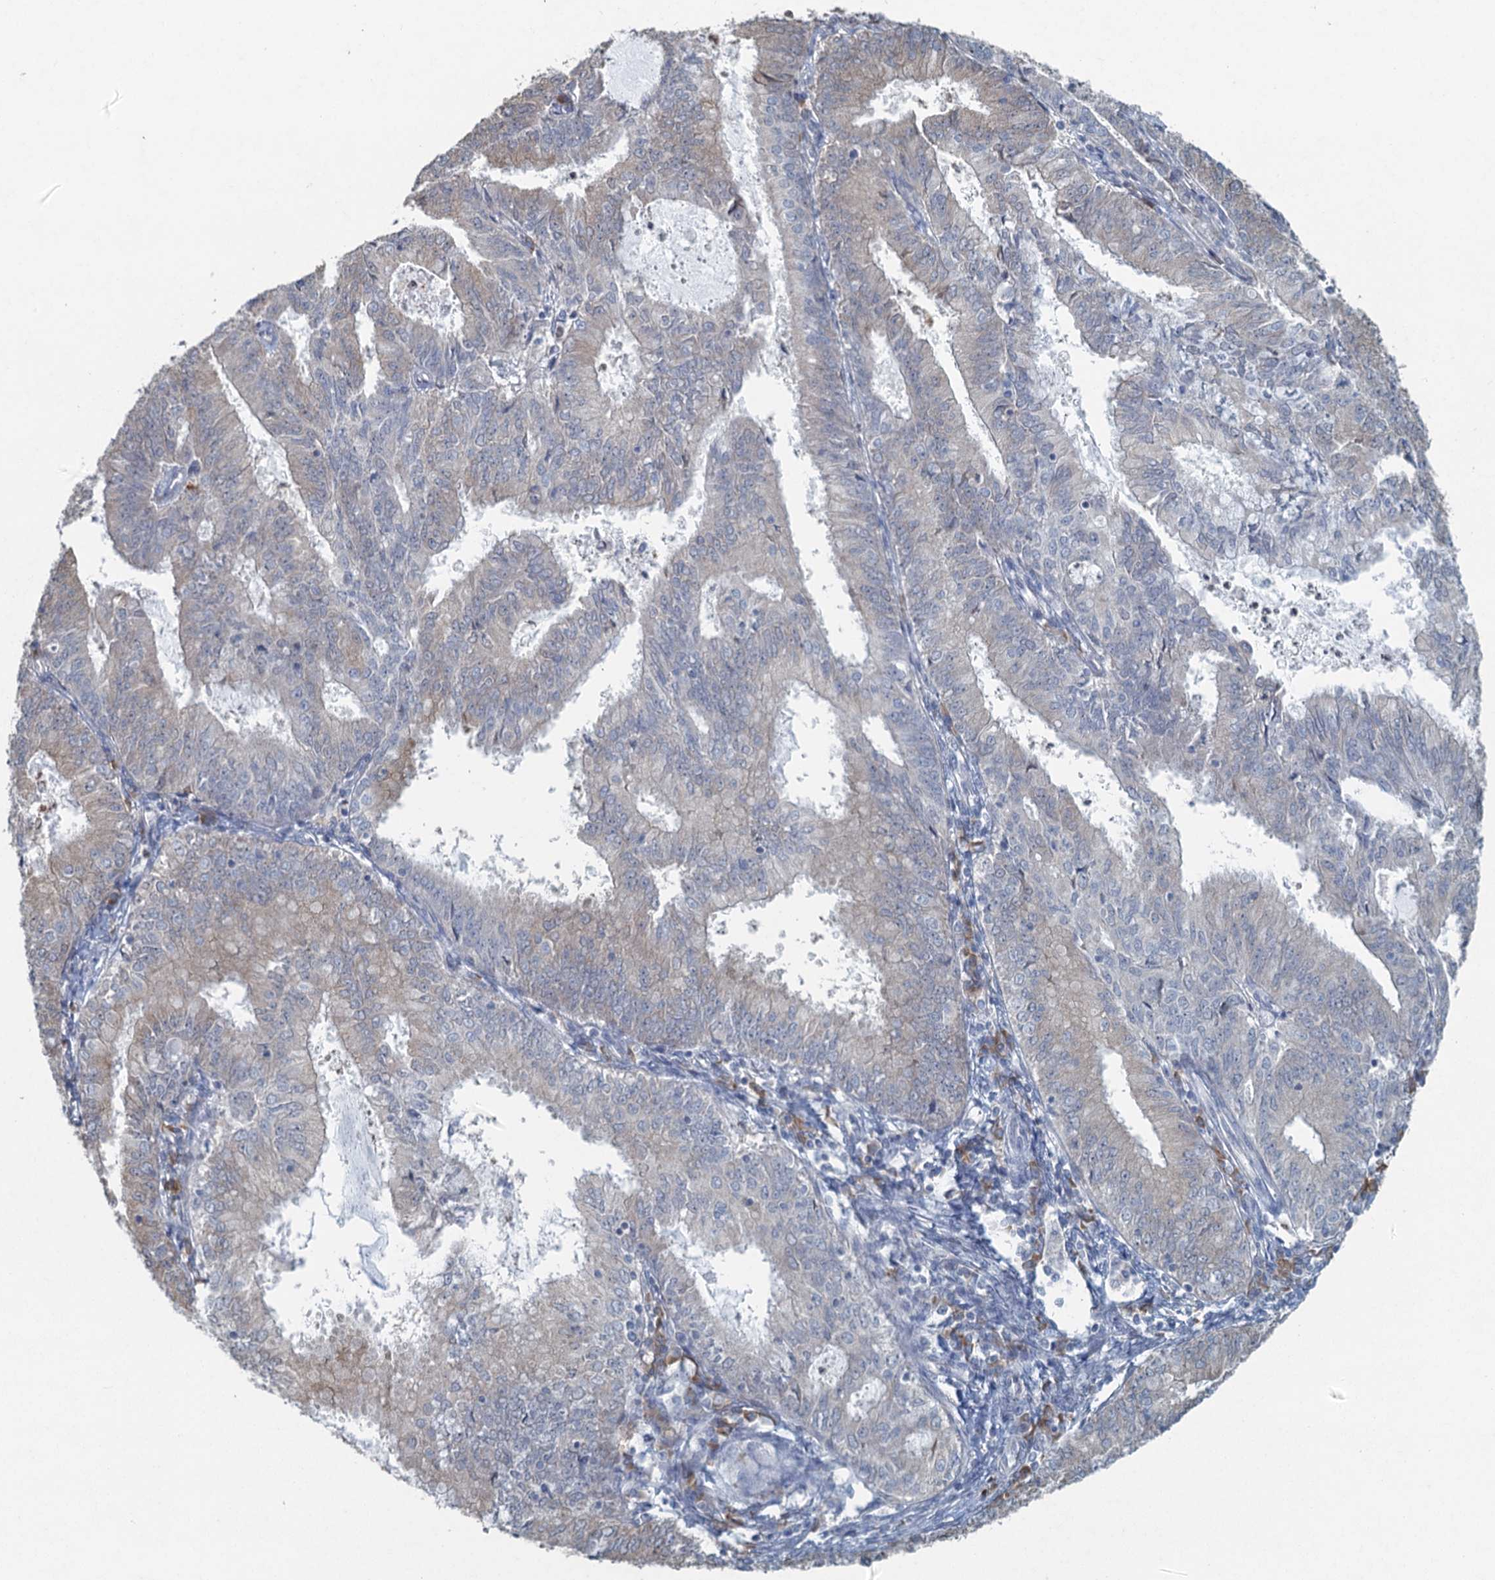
{"staining": {"intensity": "negative", "quantity": "none", "location": "none"}, "tissue": "endometrial cancer", "cell_type": "Tumor cells", "image_type": "cancer", "snomed": [{"axis": "morphology", "description": "Adenocarcinoma, NOS"}, {"axis": "topography", "description": "Endometrium"}], "caption": "There is no significant positivity in tumor cells of endometrial cancer (adenocarcinoma).", "gene": "TEX35", "patient": {"sex": "female", "age": 57}}